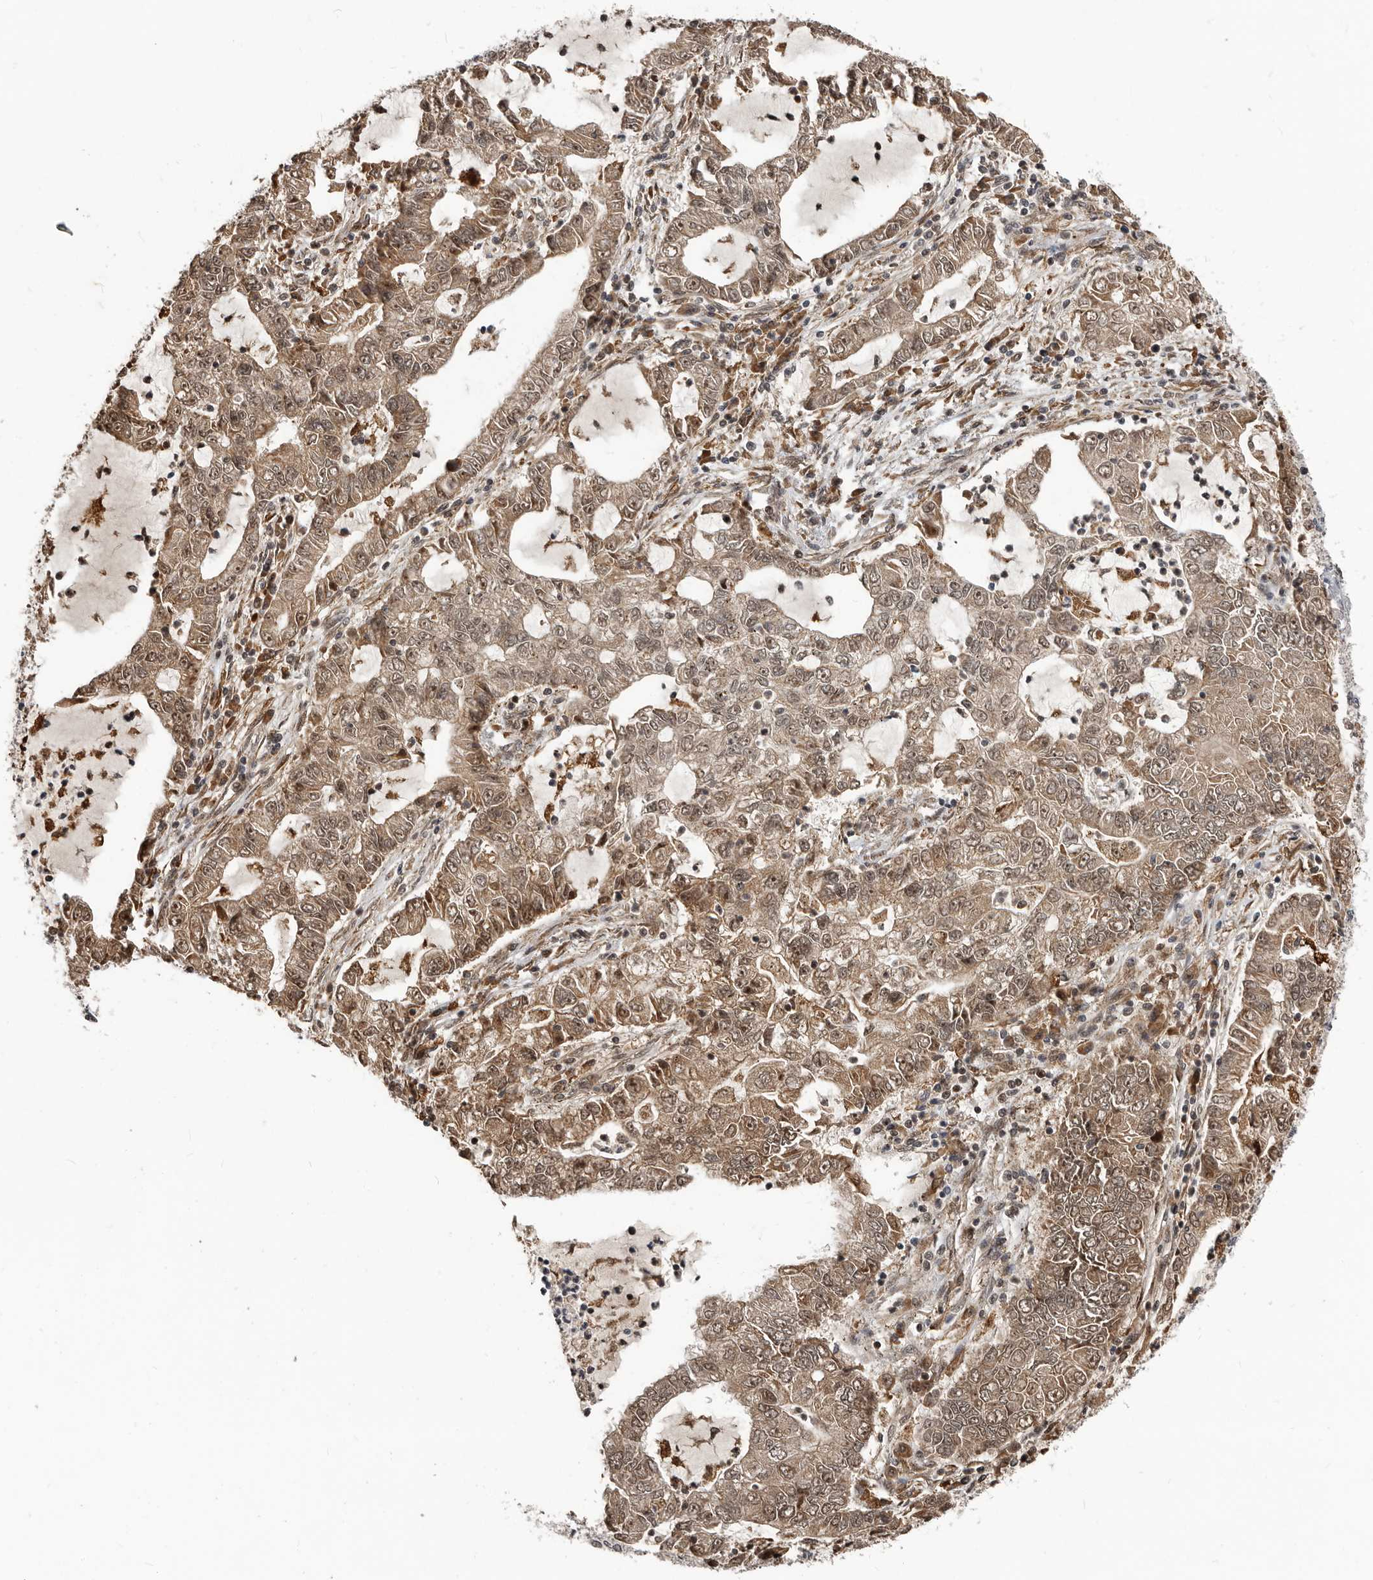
{"staining": {"intensity": "moderate", "quantity": ">75%", "location": "cytoplasmic/membranous,nuclear"}, "tissue": "lung cancer", "cell_type": "Tumor cells", "image_type": "cancer", "snomed": [{"axis": "morphology", "description": "Adenocarcinoma, NOS"}, {"axis": "topography", "description": "Lung"}], "caption": "Lung cancer (adenocarcinoma) stained with a protein marker shows moderate staining in tumor cells.", "gene": "APOL6", "patient": {"sex": "female", "age": 51}}